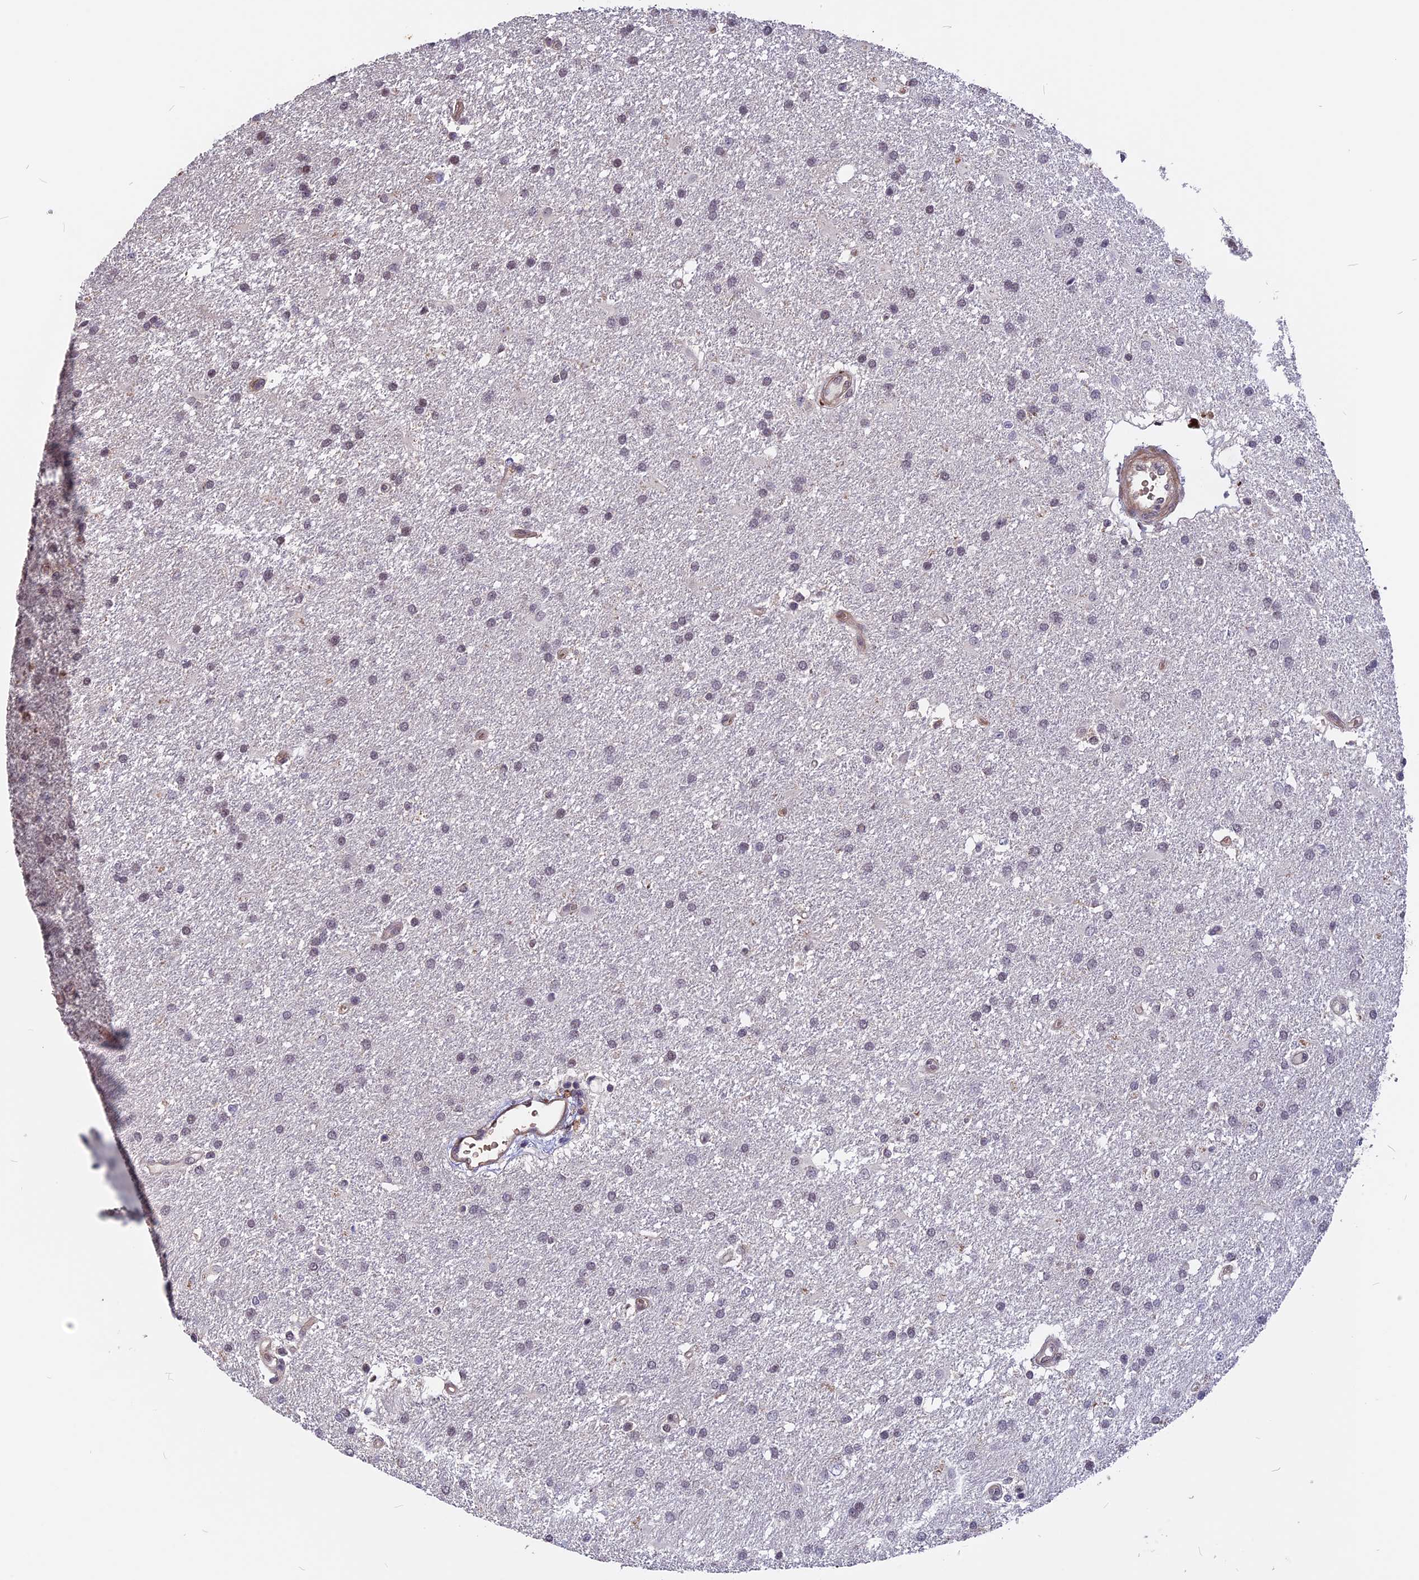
{"staining": {"intensity": "negative", "quantity": "none", "location": "none"}, "tissue": "glioma", "cell_type": "Tumor cells", "image_type": "cancer", "snomed": [{"axis": "morphology", "description": "Glioma, malignant, Low grade"}, {"axis": "topography", "description": "Brain"}], "caption": "Immunohistochemistry photomicrograph of neoplastic tissue: human glioma stained with DAB (3,3'-diaminobenzidine) shows no significant protein positivity in tumor cells.", "gene": "ZC3H10", "patient": {"sex": "male", "age": 66}}